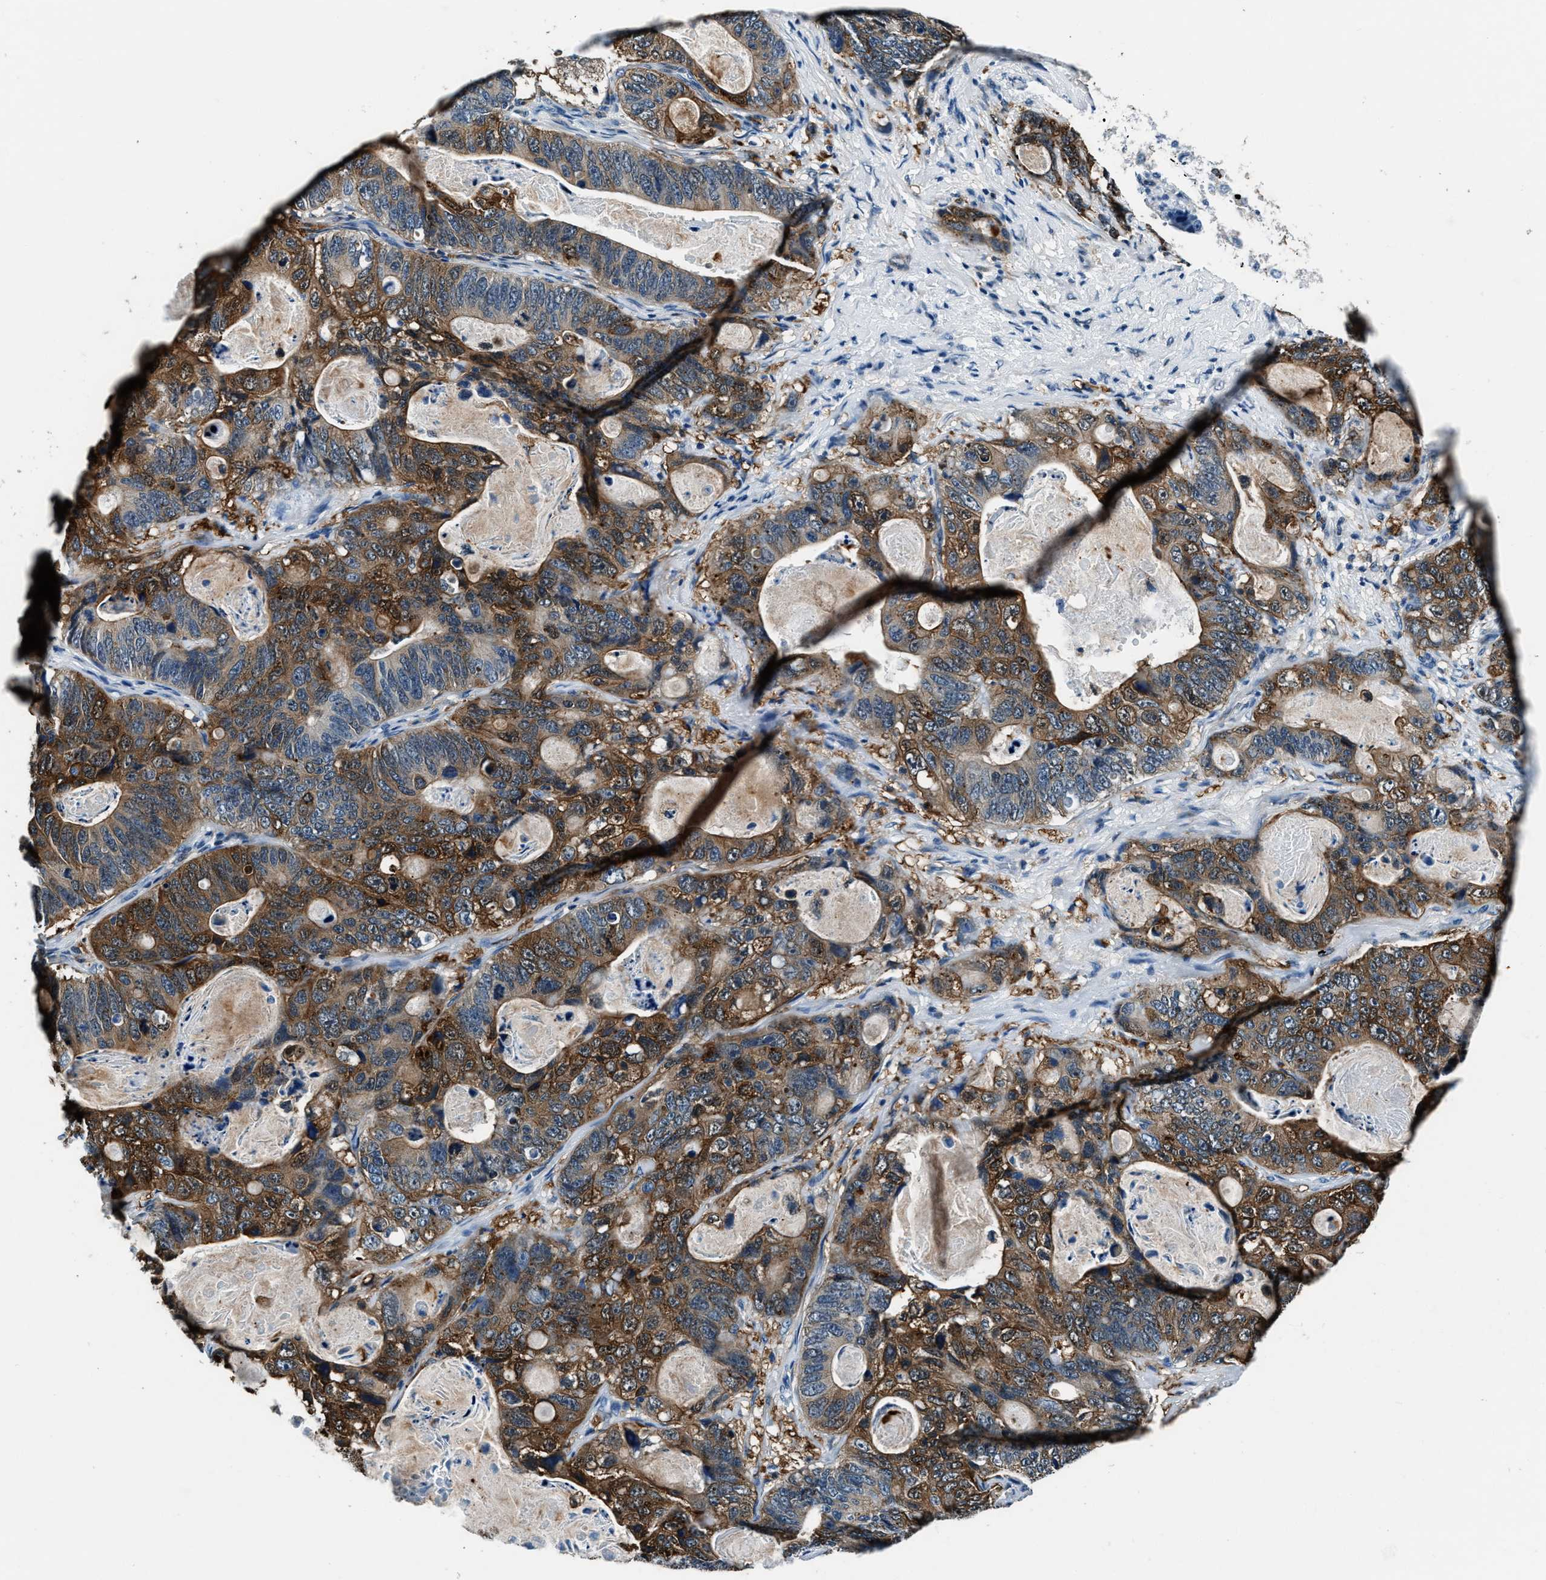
{"staining": {"intensity": "moderate", "quantity": ">75%", "location": "cytoplasmic/membranous"}, "tissue": "stomach cancer", "cell_type": "Tumor cells", "image_type": "cancer", "snomed": [{"axis": "morphology", "description": "Normal tissue, NOS"}, {"axis": "morphology", "description": "Adenocarcinoma, NOS"}, {"axis": "topography", "description": "Stomach"}], "caption": "IHC of stomach cancer displays medium levels of moderate cytoplasmic/membranous positivity in about >75% of tumor cells.", "gene": "PTPDC1", "patient": {"sex": "female", "age": 89}}